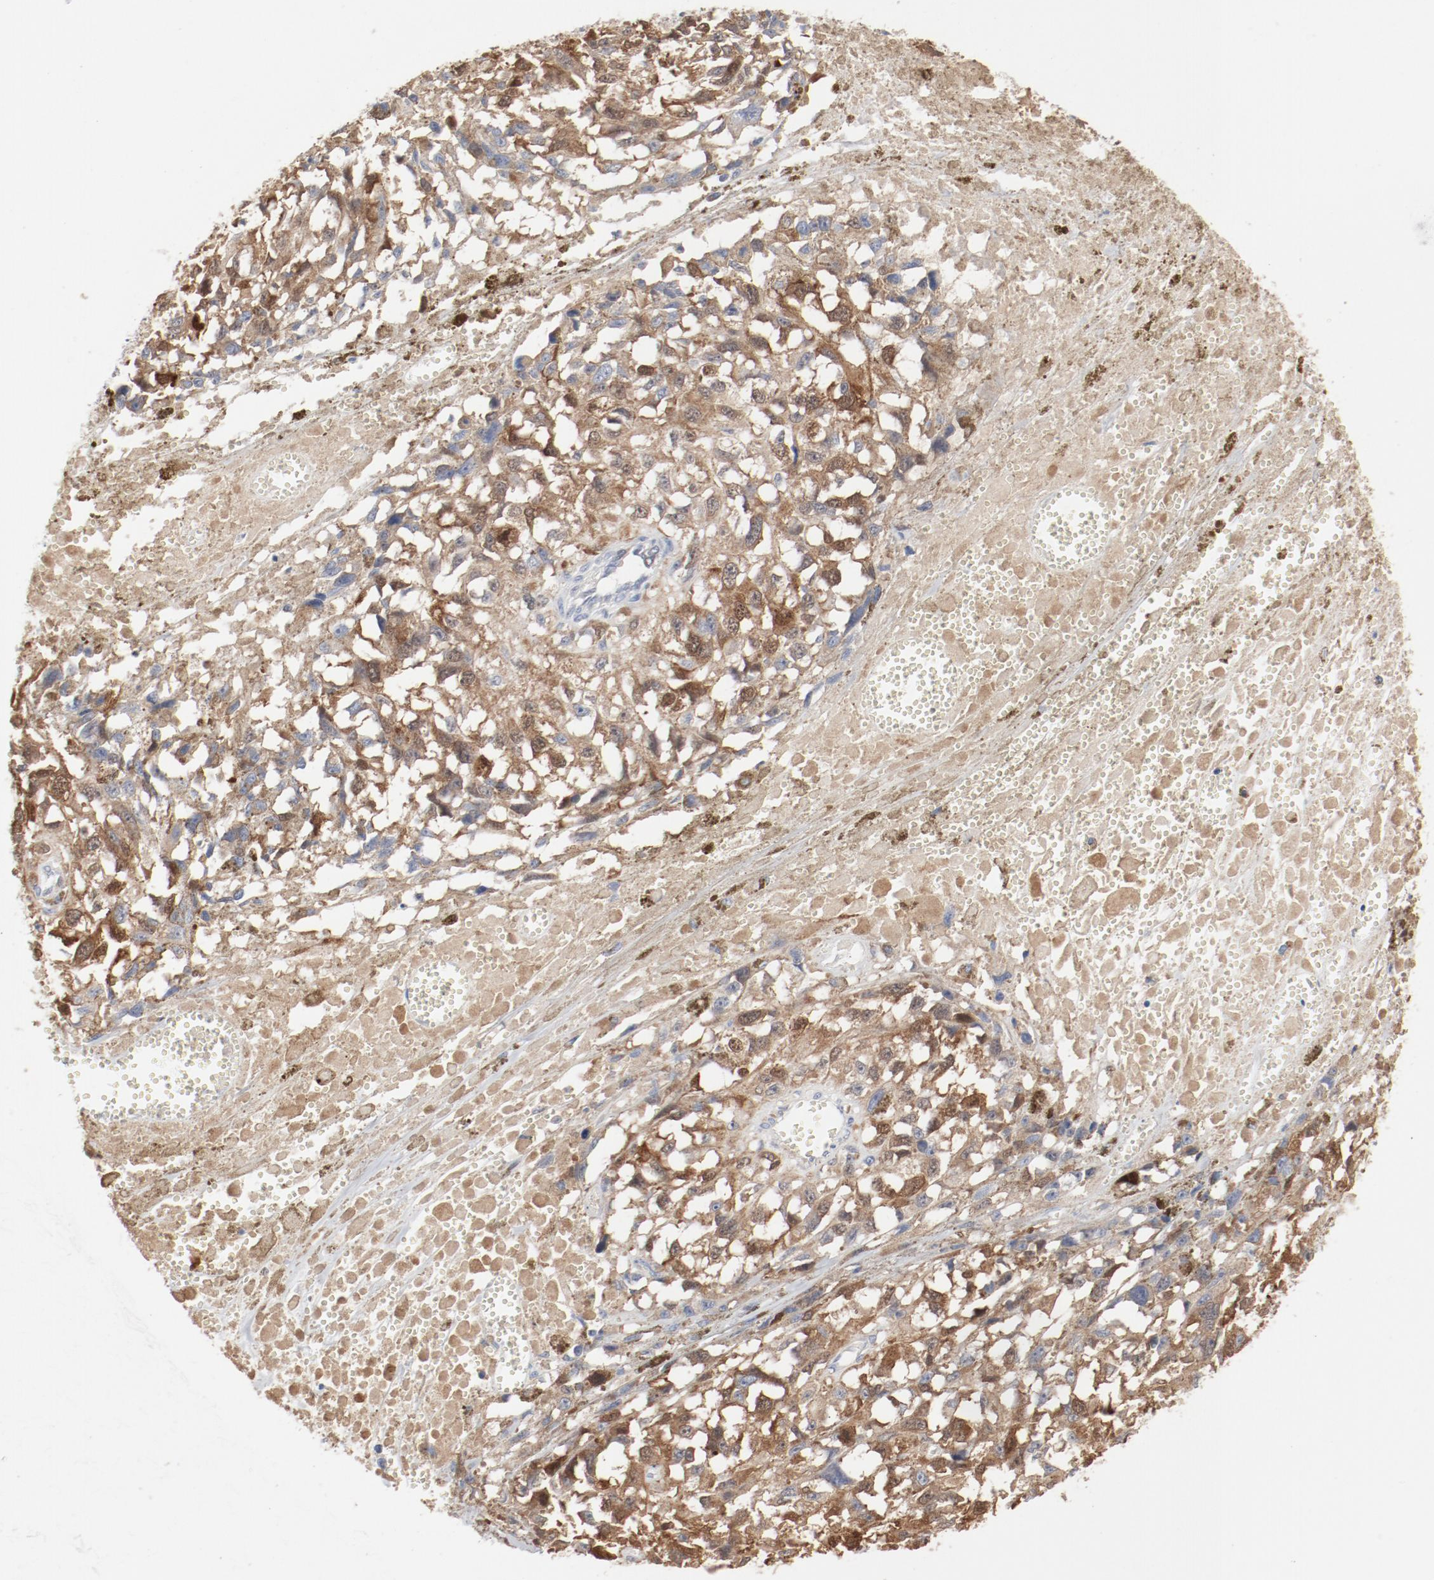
{"staining": {"intensity": "moderate", "quantity": "25%-75%", "location": "cytoplasmic/membranous"}, "tissue": "melanoma", "cell_type": "Tumor cells", "image_type": "cancer", "snomed": [{"axis": "morphology", "description": "Malignant melanoma, Metastatic site"}, {"axis": "topography", "description": "Lymph node"}], "caption": "A histopathology image showing moderate cytoplasmic/membranous staining in about 25%-75% of tumor cells in malignant melanoma (metastatic site), as visualized by brown immunohistochemical staining.", "gene": "CDK1", "patient": {"sex": "male", "age": 59}}